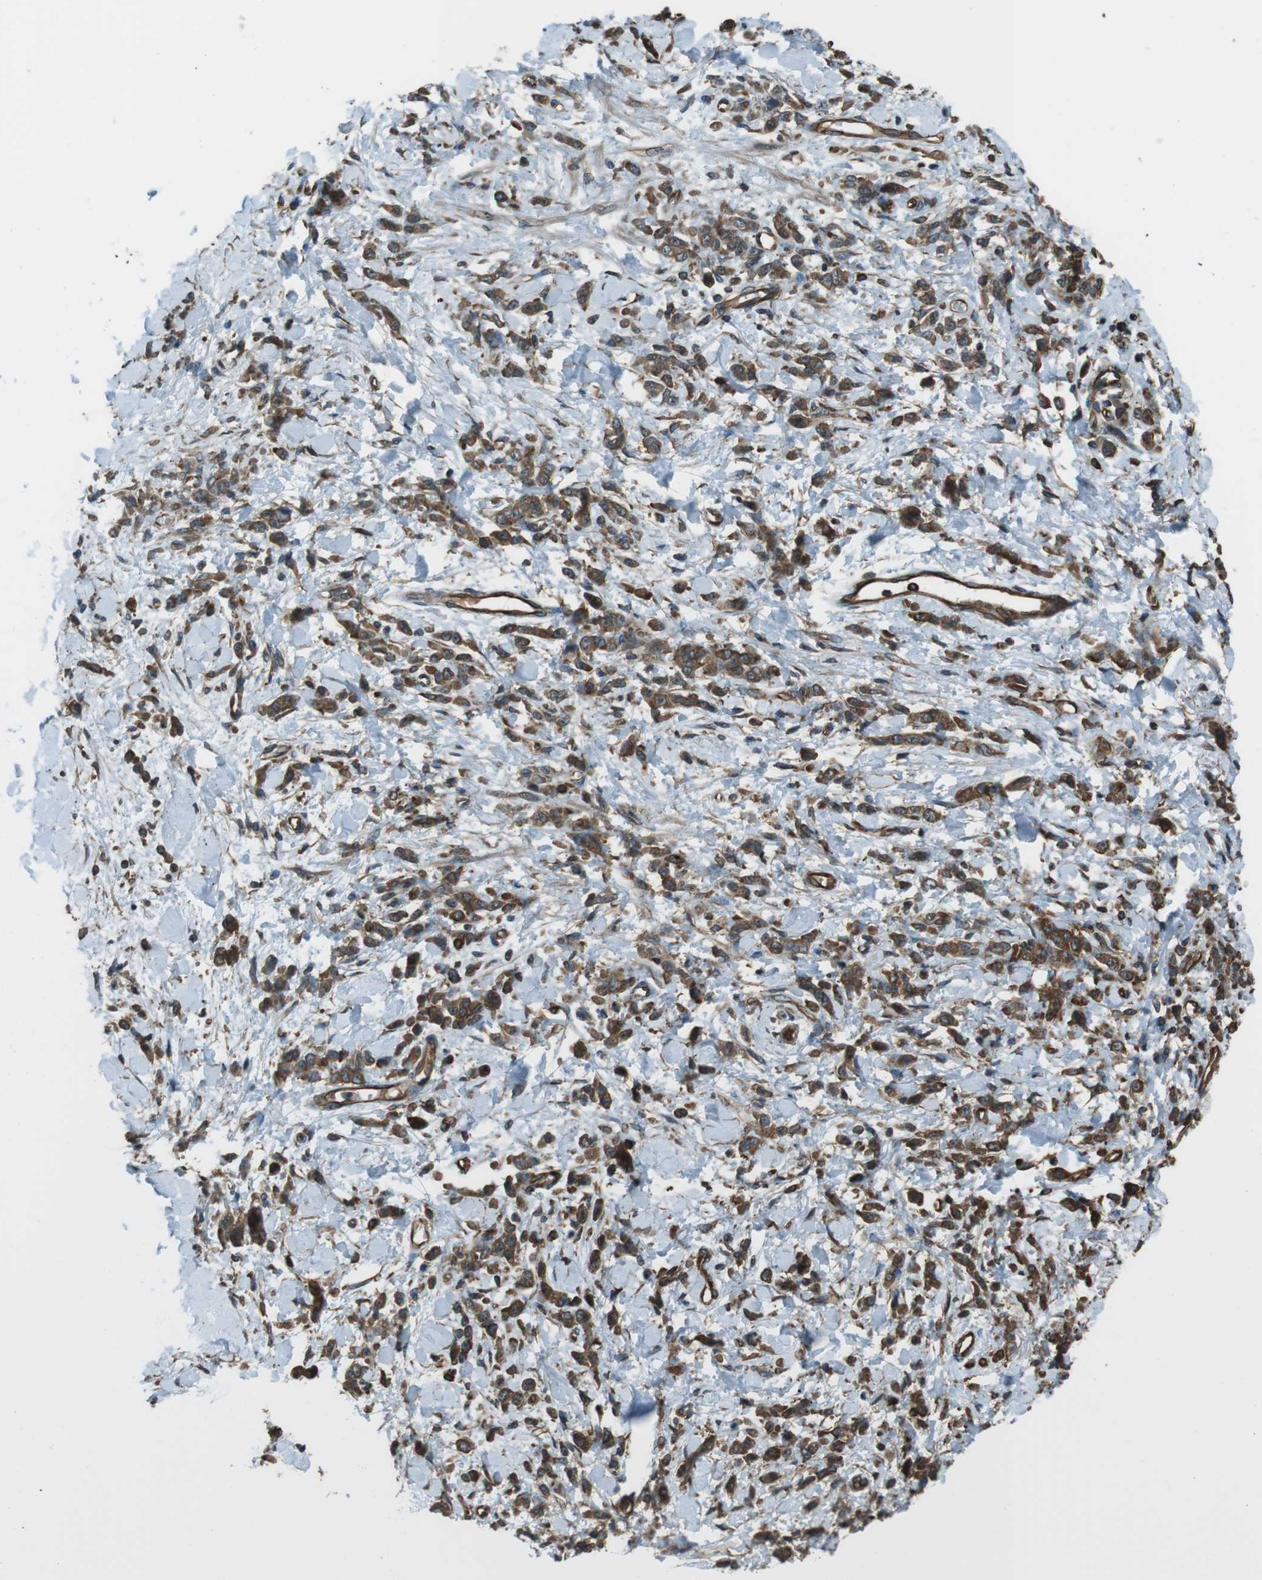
{"staining": {"intensity": "strong", "quantity": ">75%", "location": "cytoplasmic/membranous"}, "tissue": "stomach cancer", "cell_type": "Tumor cells", "image_type": "cancer", "snomed": [{"axis": "morphology", "description": "Normal tissue, NOS"}, {"axis": "morphology", "description": "Adenocarcinoma, NOS"}, {"axis": "topography", "description": "Stomach"}], "caption": "A high-resolution micrograph shows IHC staining of stomach cancer, which shows strong cytoplasmic/membranous positivity in about >75% of tumor cells.", "gene": "PA2G4", "patient": {"sex": "male", "age": 82}}